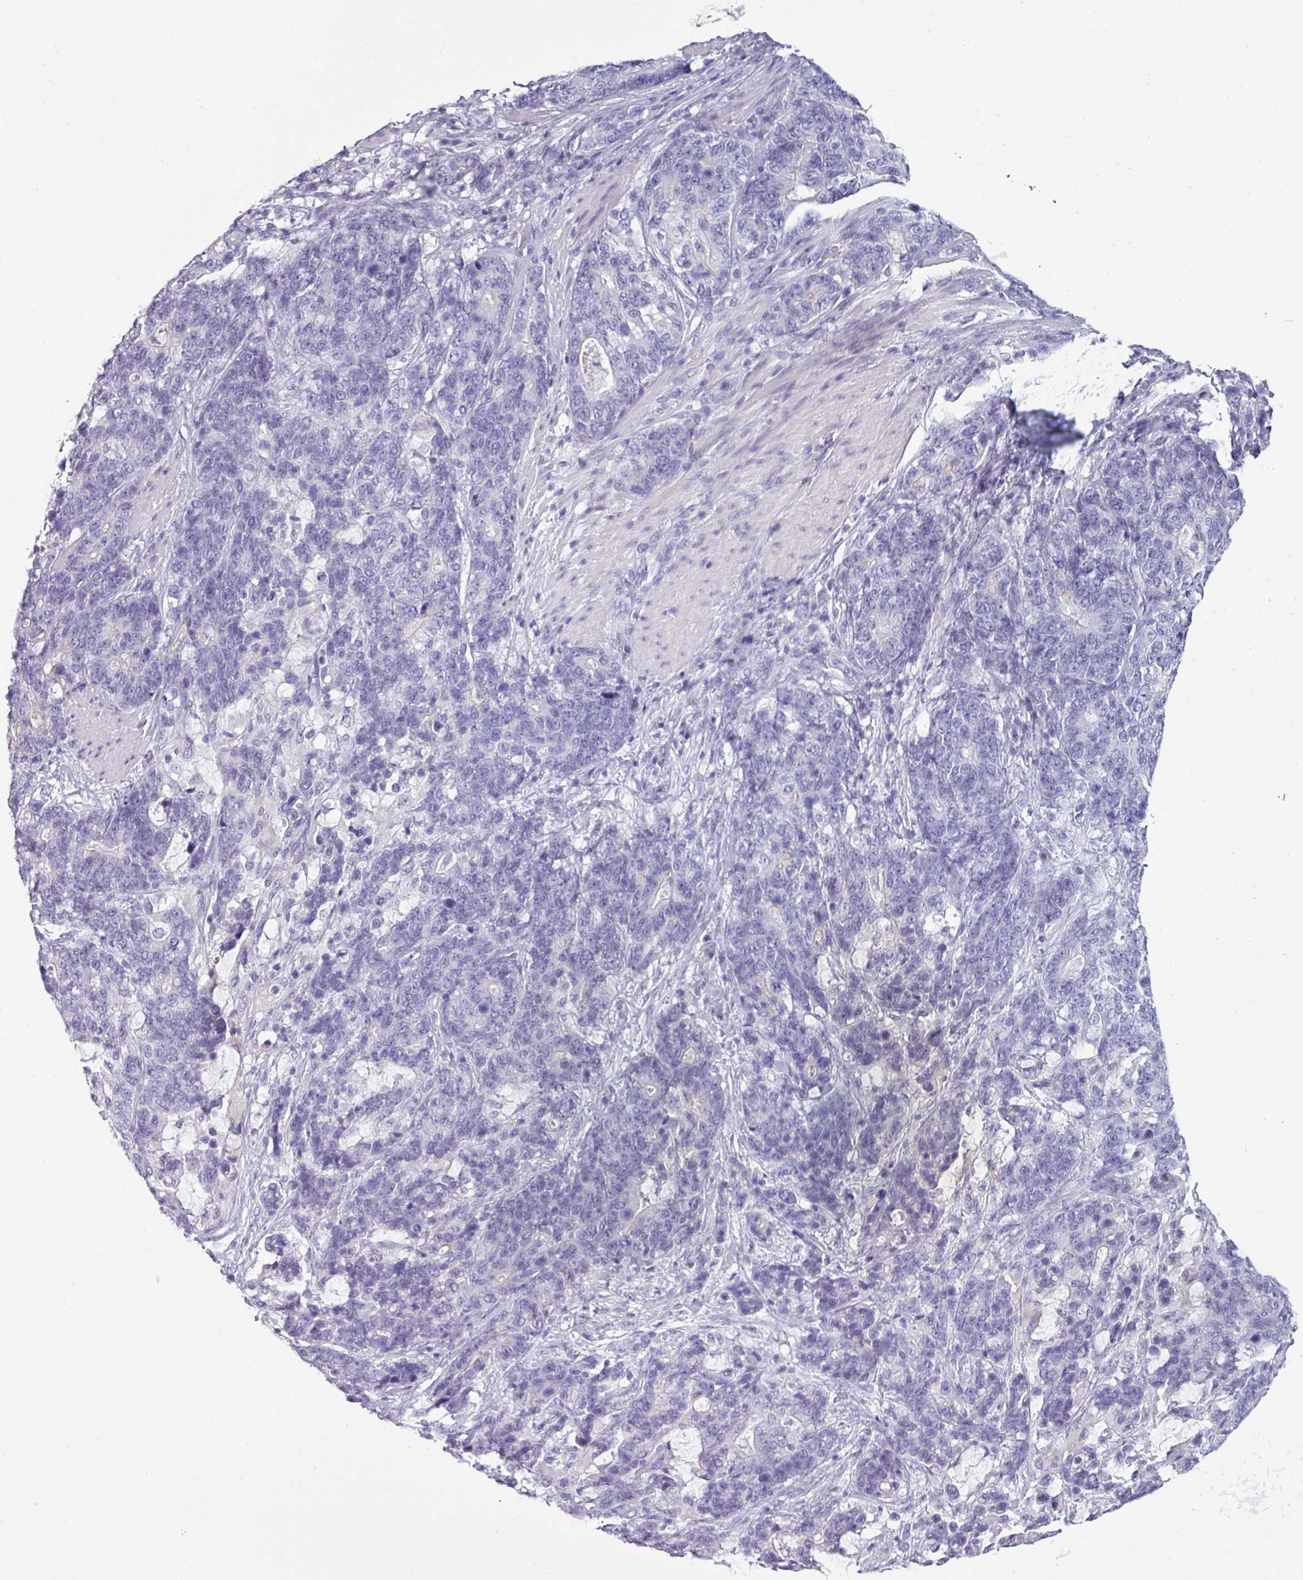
{"staining": {"intensity": "negative", "quantity": "none", "location": "none"}, "tissue": "stomach cancer", "cell_type": "Tumor cells", "image_type": "cancer", "snomed": [{"axis": "morphology", "description": "Normal tissue, NOS"}, {"axis": "morphology", "description": "Adenocarcinoma, NOS"}, {"axis": "topography", "description": "Stomach"}], "caption": "Tumor cells are negative for protein expression in human adenocarcinoma (stomach).", "gene": "SLC26A9", "patient": {"sex": "female", "age": 64}}